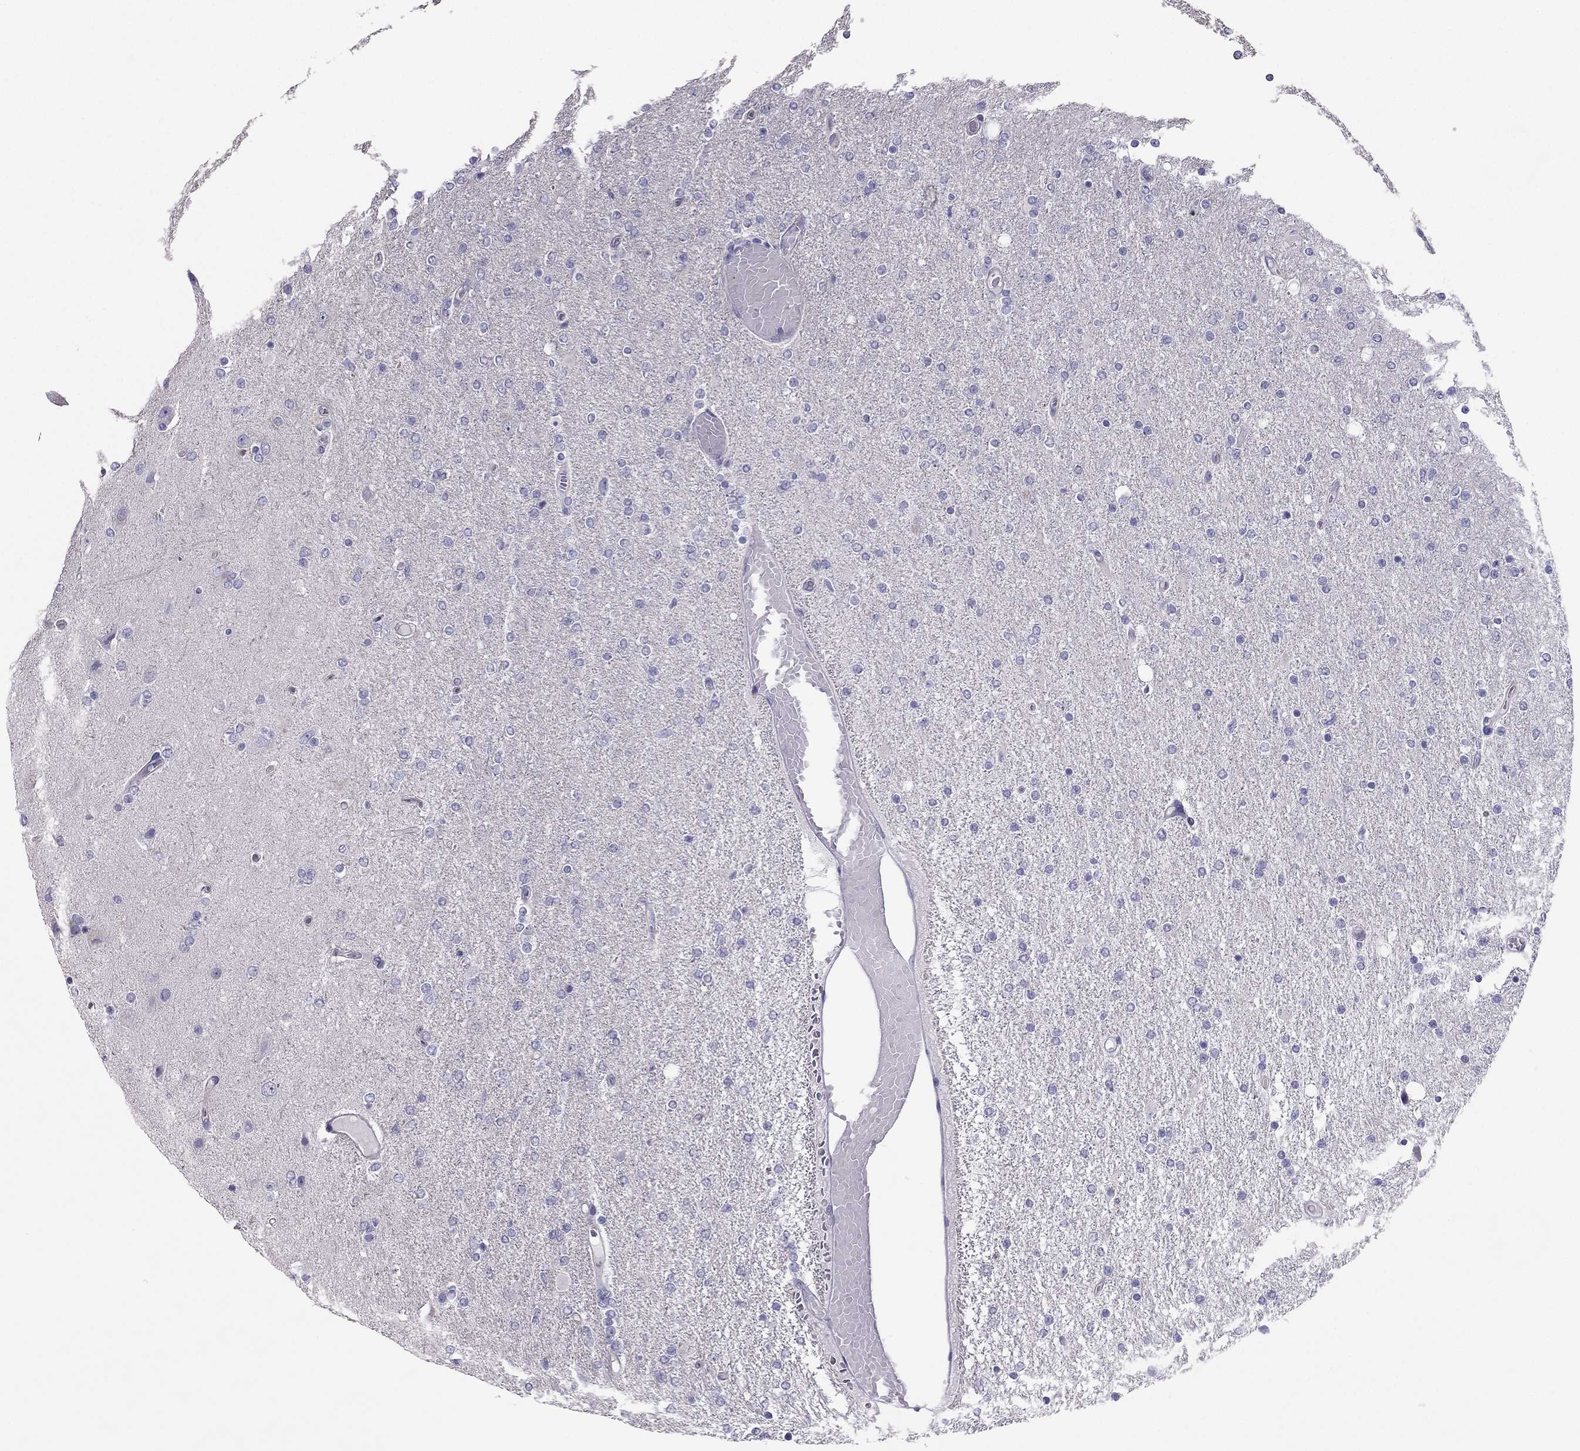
{"staining": {"intensity": "negative", "quantity": "none", "location": "none"}, "tissue": "glioma", "cell_type": "Tumor cells", "image_type": "cancer", "snomed": [{"axis": "morphology", "description": "Glioma, malignant, High grade"}, {"axis": "topography", "description": "Cerebral cortex"}], "caption": "Immunohistochemical staining of human malignant glioma (high-grade) demonstrates no significant positivity in tumor cells.", "gene": "PDE6A", "patient": {"sex": "male", "age": 70}}